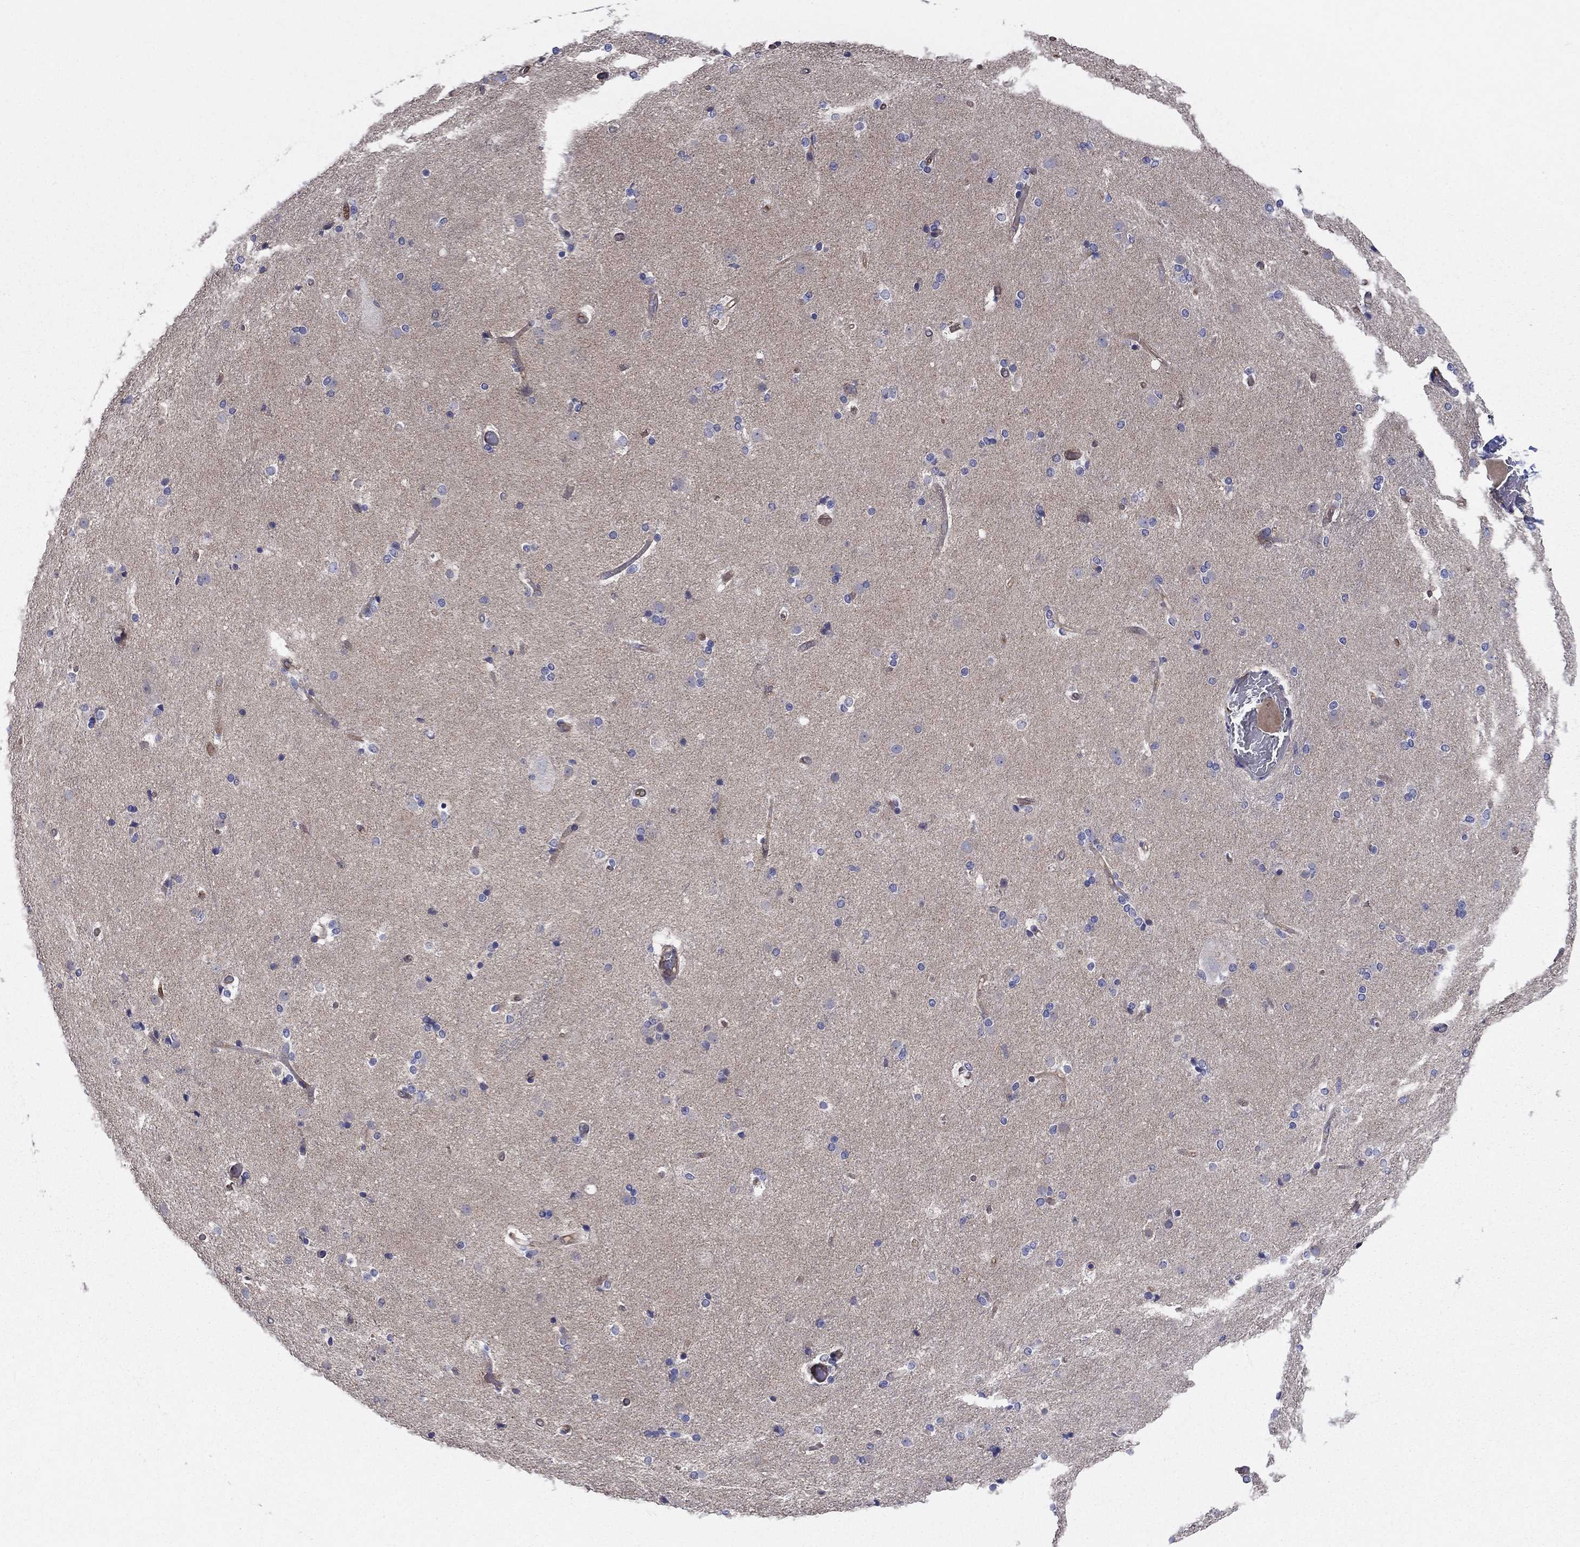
{"staining": {"intensity": "negative", "quantity": "none", "location": "none"}, "tissue": "caudate", "cell_type": "Glial cells", "image_type": "normal", "snomed": [{"axis": "morphology", "description": "Normal tissue, NOS"}, {"axis": "topography", "description": "Lateral ventricle wall"}], "caption": "Immunohistochemistry of unremarkable human caudate demonstrates no staining in glial cells. (IHC, brightfield microscopy, high magnification).", "gene": "EMP2", "patient": {"sex": "female", "age": 71}}